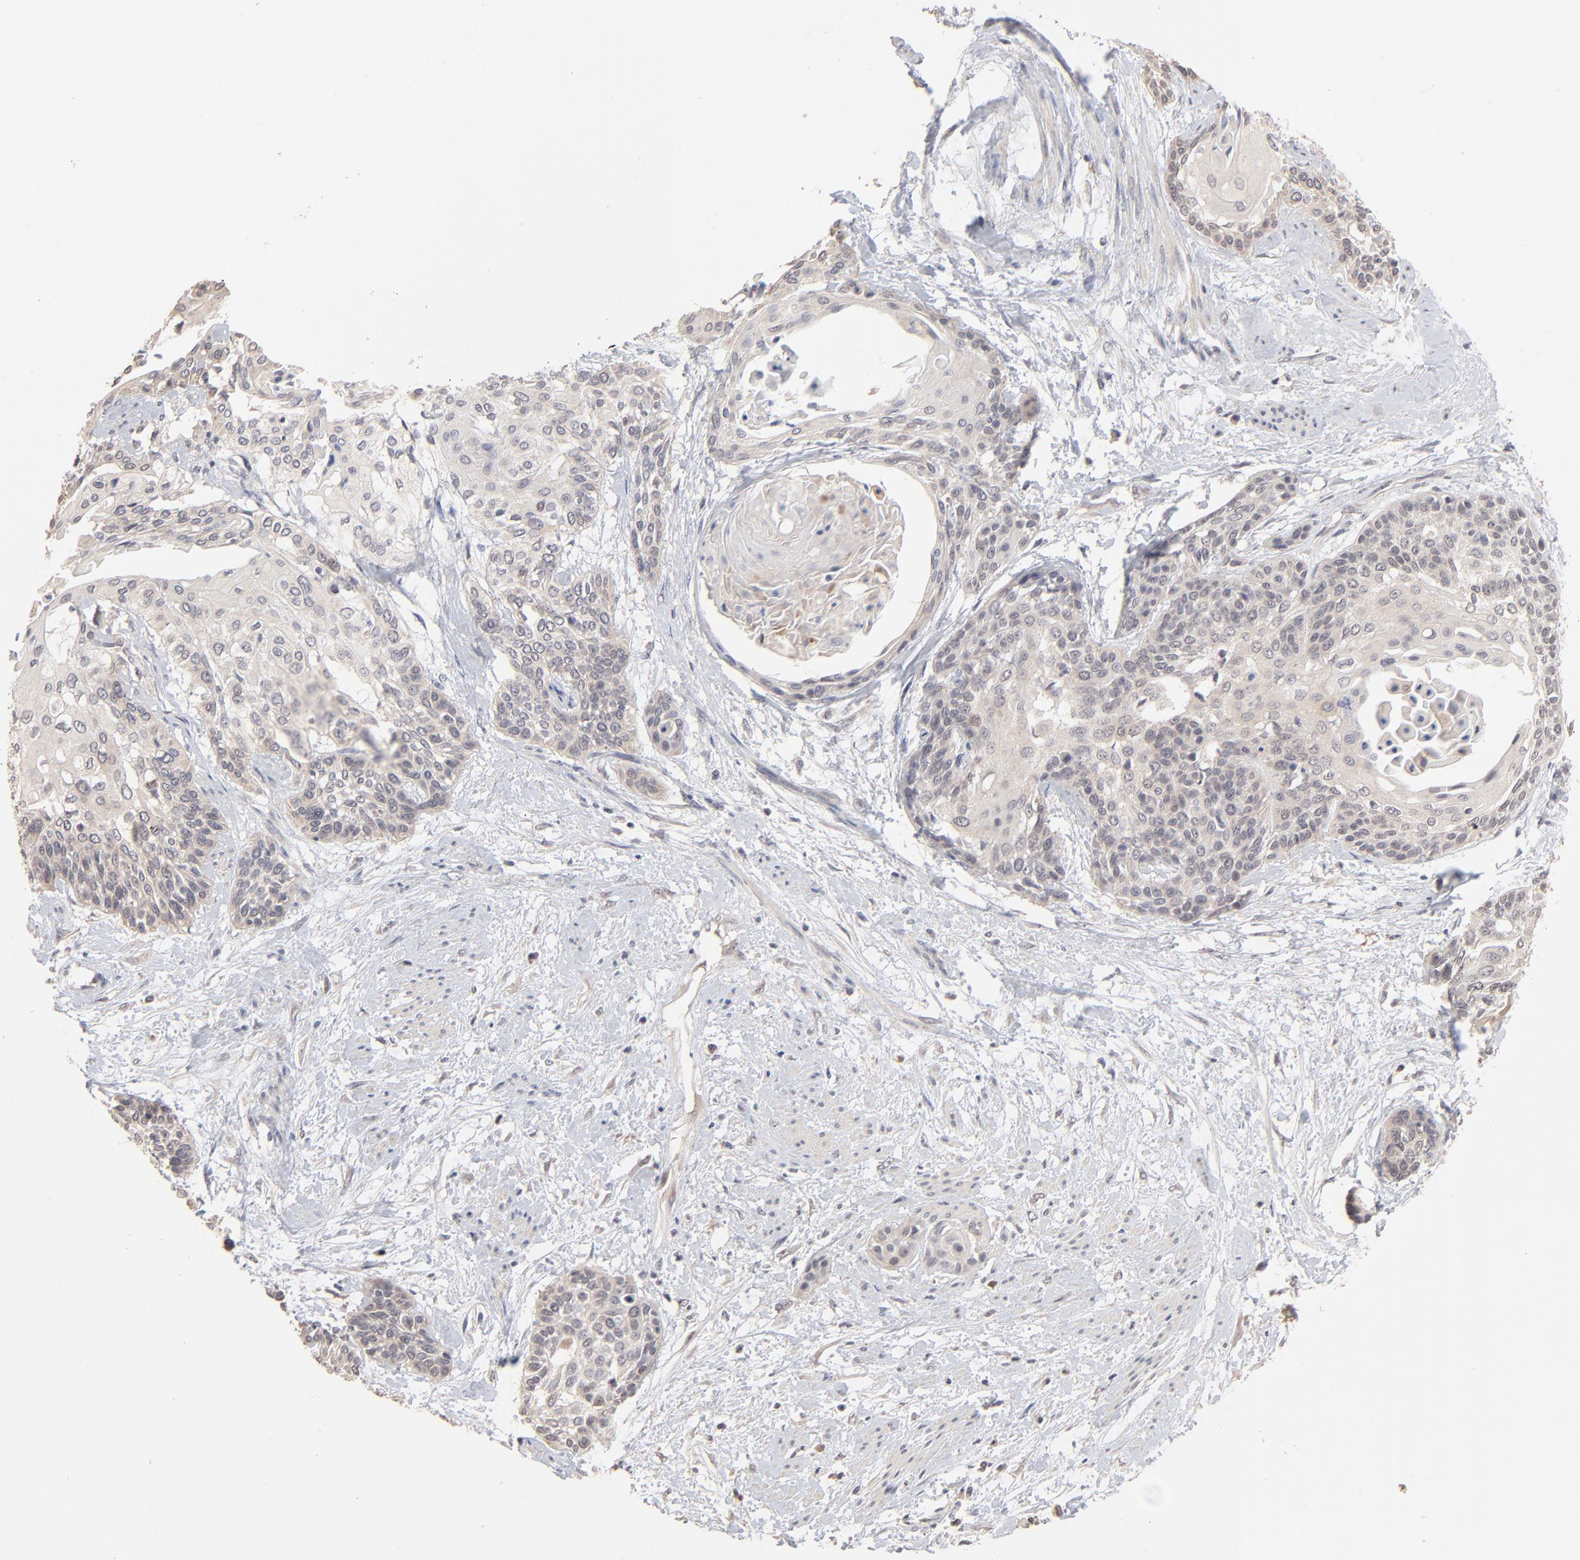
{"staining": {"intensity": "weak", "quantity": "<25%", "location": "cytoplasmic/membranous,nuclear"}, "tissue": "cervical cancer", "cell_type": "Tumor cells", "image_type": "cancer", "snomed": [{"axis": "morphology", "description": "Squamous cell carcinoma, NOS"}, {"axis": "topography", "description": "Cervix"}], "caption": "This photomicrograph is of squamous cell carcinoma (cervical) stained with immunohistochemistry to label a protein in brown with the nuclei are counter-stained blue. There is no expression in tumor cells. Nuclei are stained in blue.", "gene": "MSL2", "patient": {"sex": "female", "age": 57}}